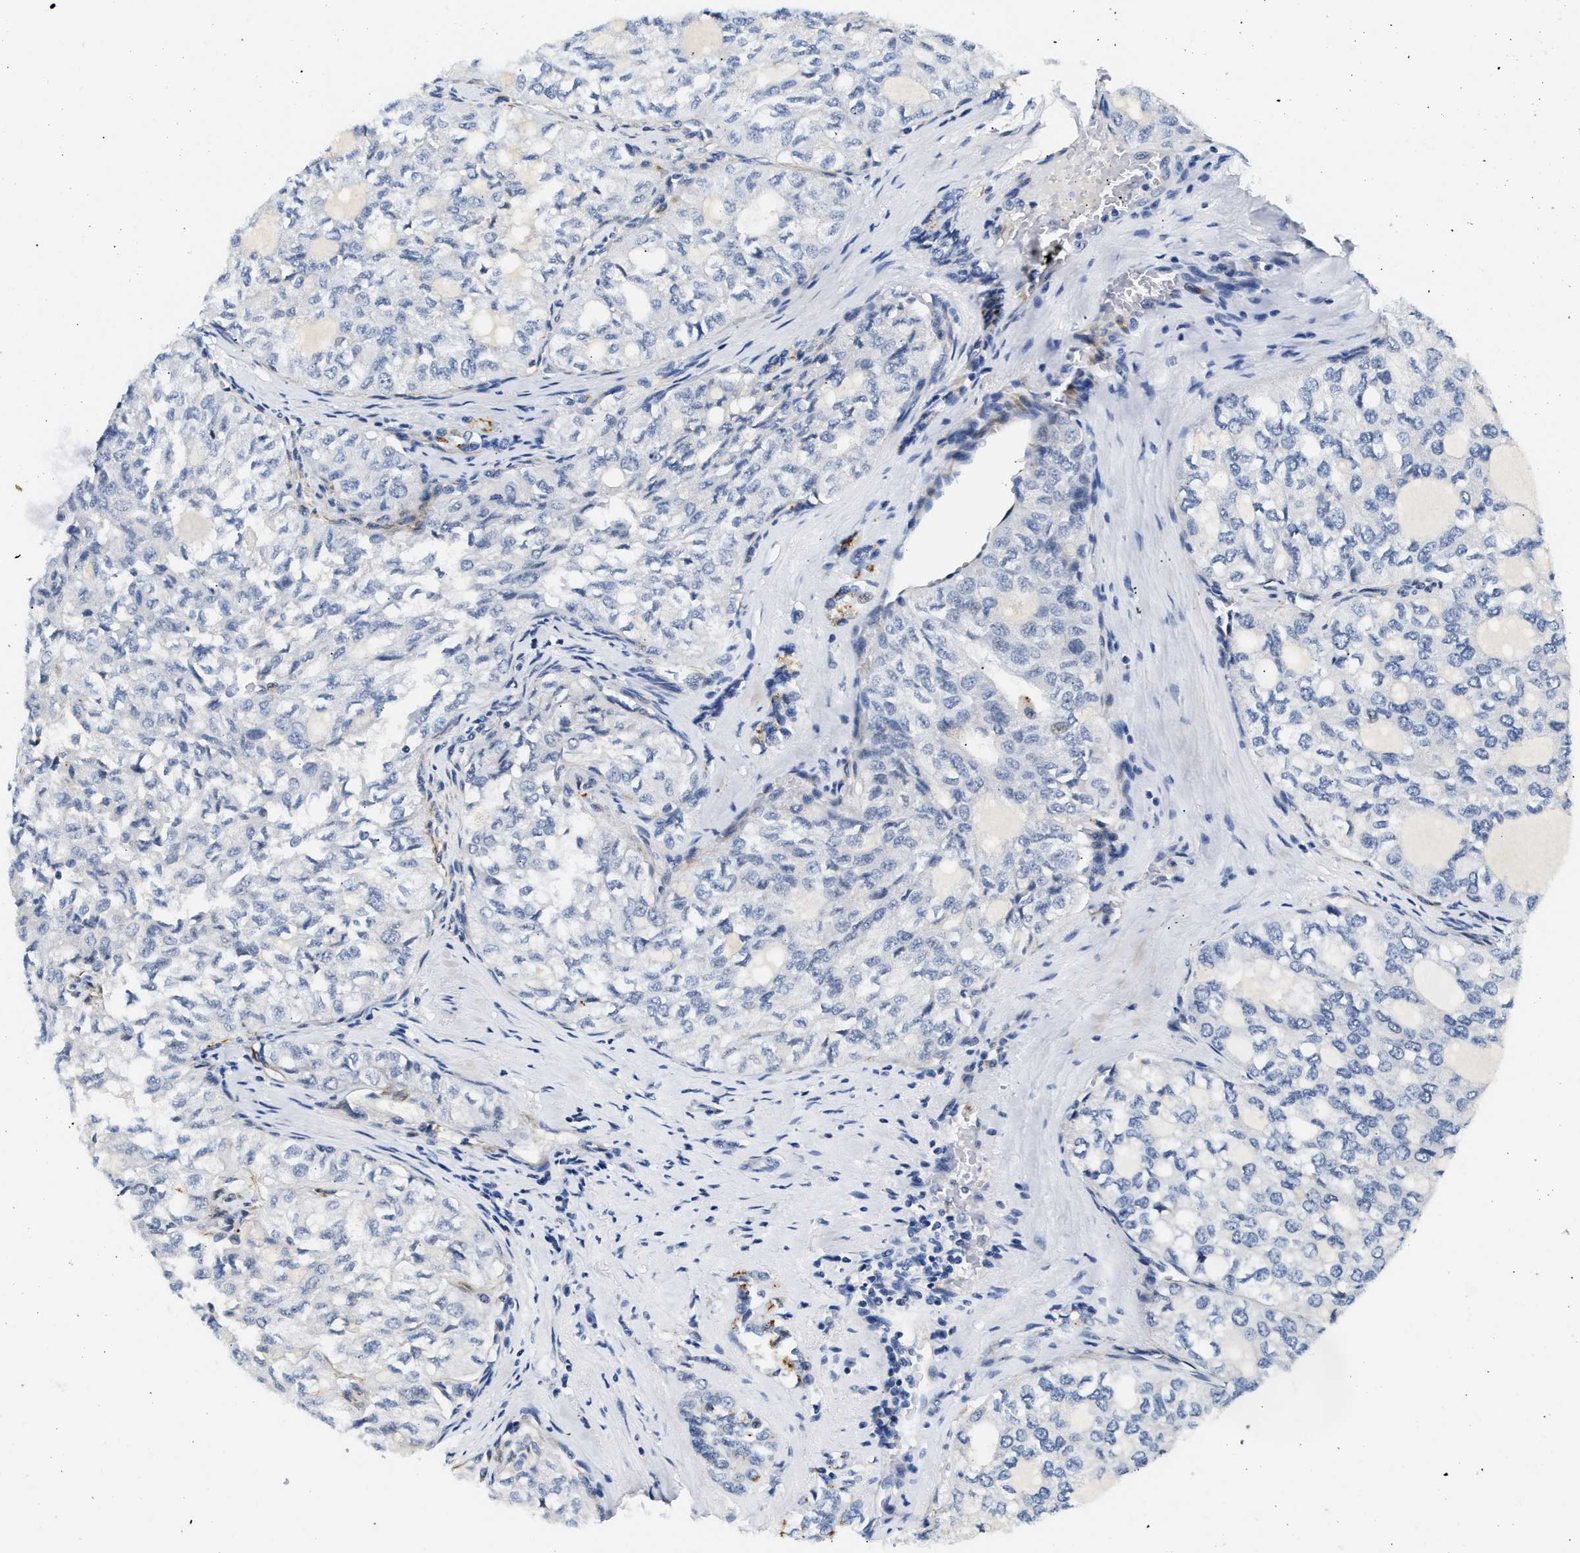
{"staining": {"intensity": "negative", "quantity": "none", "location": "none"}, "tissue": "thyroid cancer", "cell_type": "Tumor cells", "image_type": "cancer", "snomed": [{"axis": "morphology", "description": "Follicular adenoma carcinoma, NOS"}, {"axis": "topography", "description": "Thyroid gland"}], "caption": "Tumor cells are negative for protein expression in human thyroid cancer (follicular adenoma carcinoma). (IHC, brightfield microscopy, high magnification).", "gene": "MED22", "patient": {"sex": "male", "age": 75}}